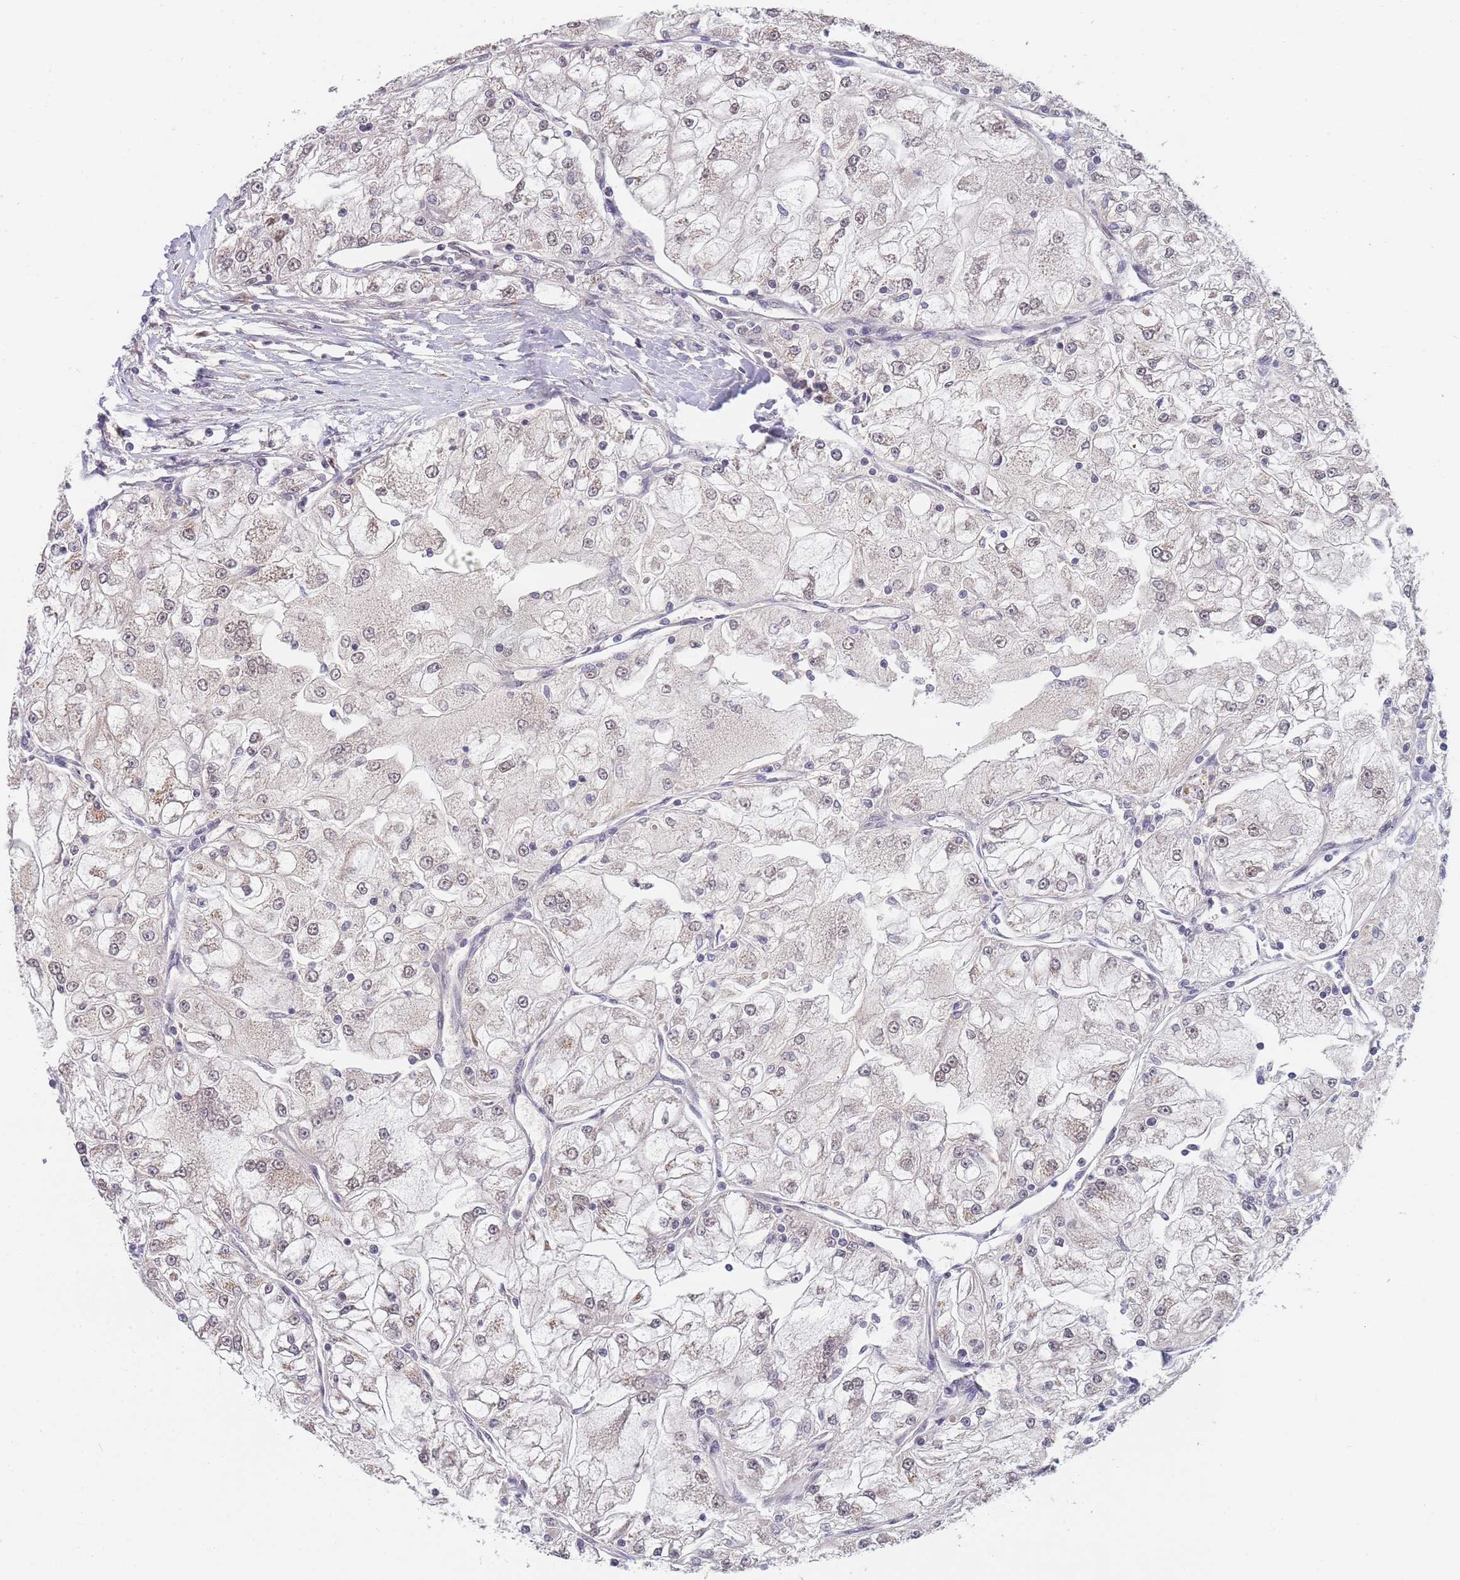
{"staining": {"intensity": "negative", "quantity": "none", "location": "none"}, "tissue": "renal cancer", "cell_type": "Tumor cells", "image_type": "cancer", "snomed": [{"axis": "morphology", "description": "Adenocarcinoma, NOS"}, {"axis": "topography", "description": "Kidney"}], "caption": "A high-resolution image shows IHC staining of renal adenocarcinoma, which shows no significant staining in tumor cells. Nuclei are stained in blue.", "gene": "B4GALT4", "patient": {"sex": "female", "age": 72}}